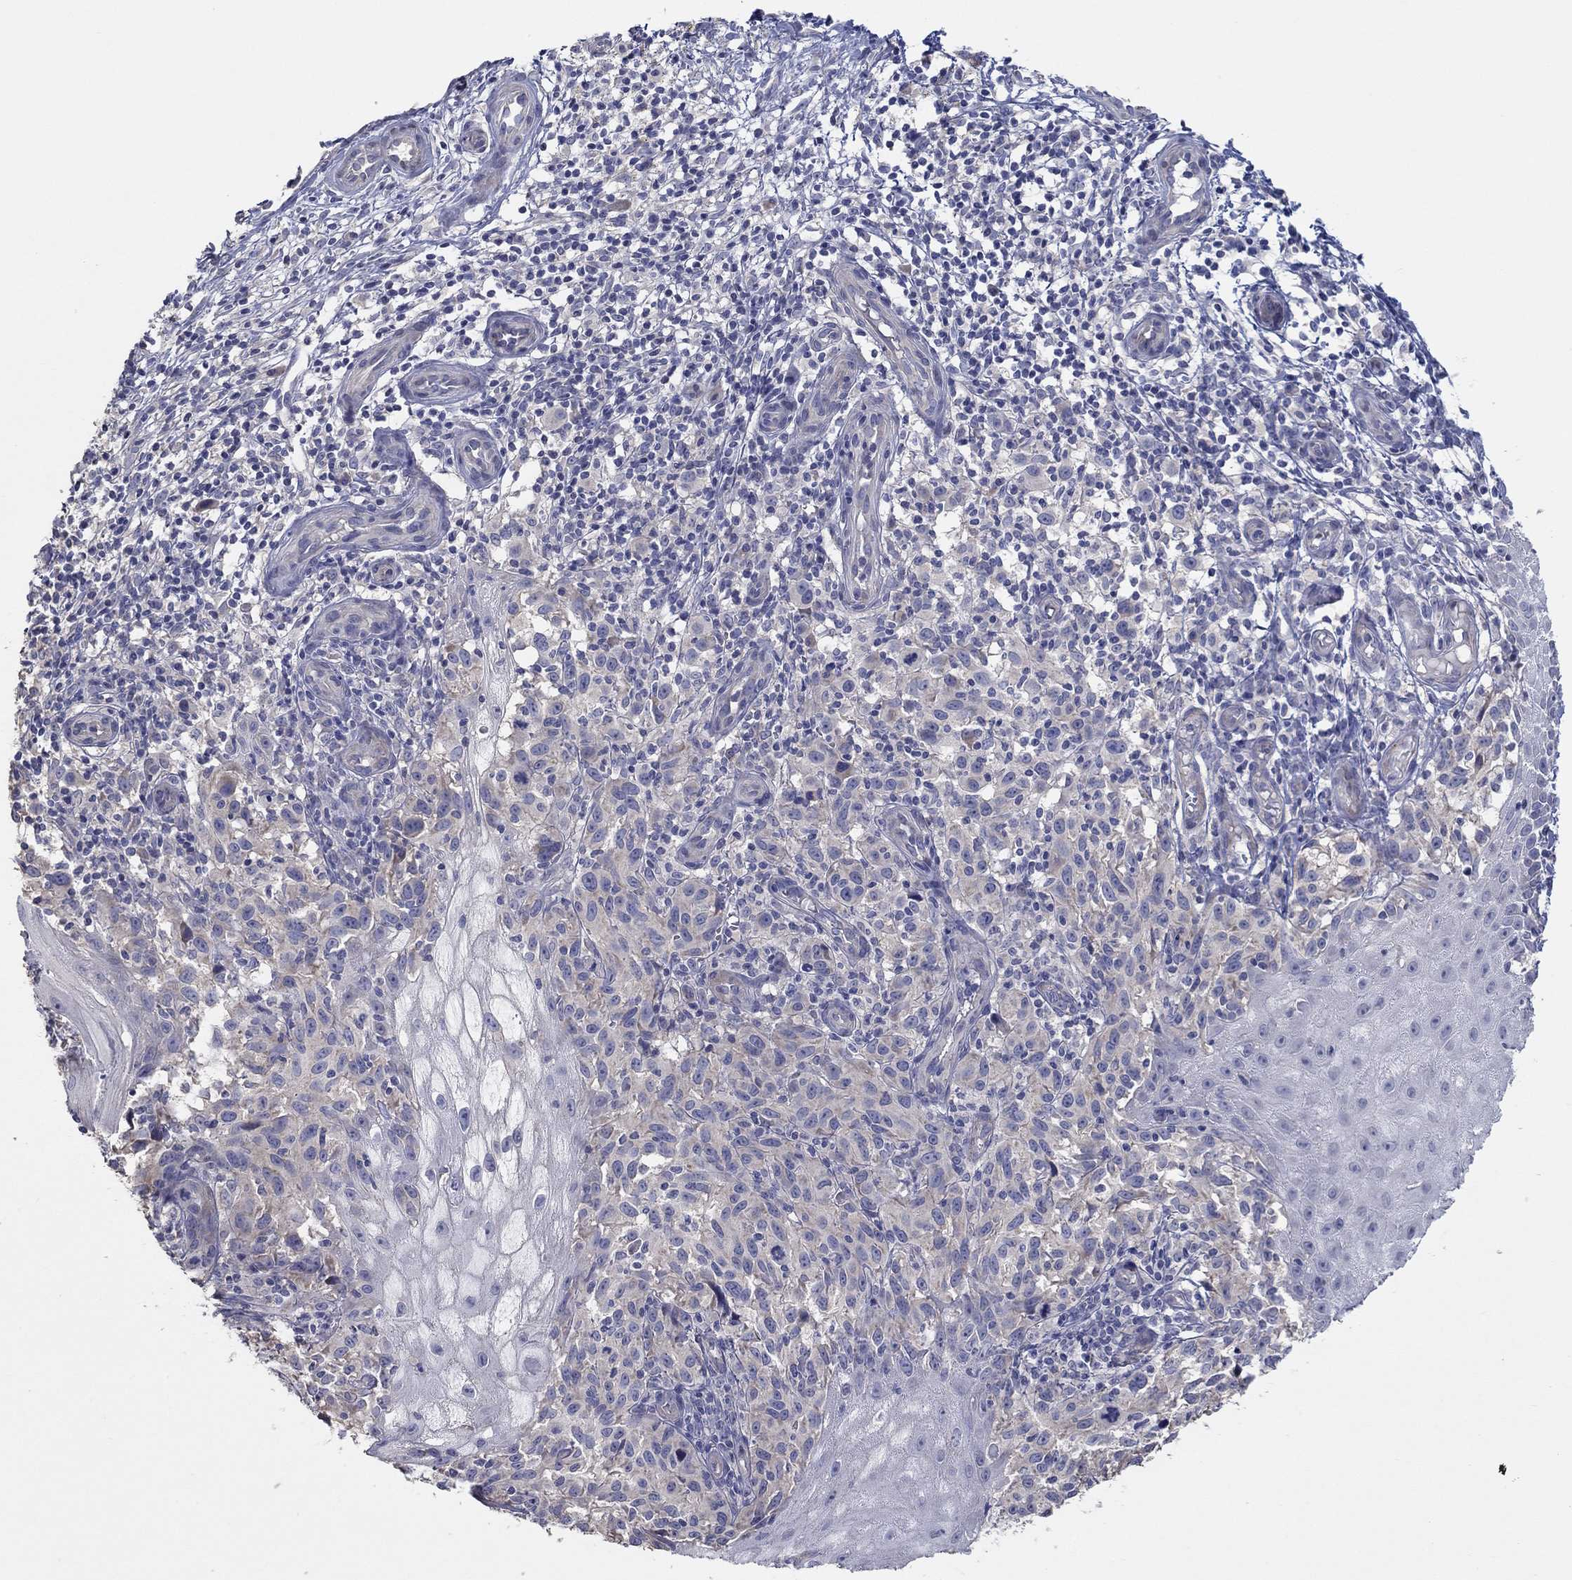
{"staining": {"intensity": "negative", "quantity": "none", "location": "none"}, "tissue": "melanoma", "cell_type": "Tumor cells", "image_type": "cancer", "snomed": [{"axis": "morphology", "description": "Malignant melanoma, NOS"}, {"axis": "topography", "description": "Skin"}], "caption": "This image is of melanoma stained with IHC to label a protein in brown with the nuclei are counter-stained blue. There is no positivity in tumor cells.", "gene": "DOCK3", "patient": {"sex": "female", "age": 53}}